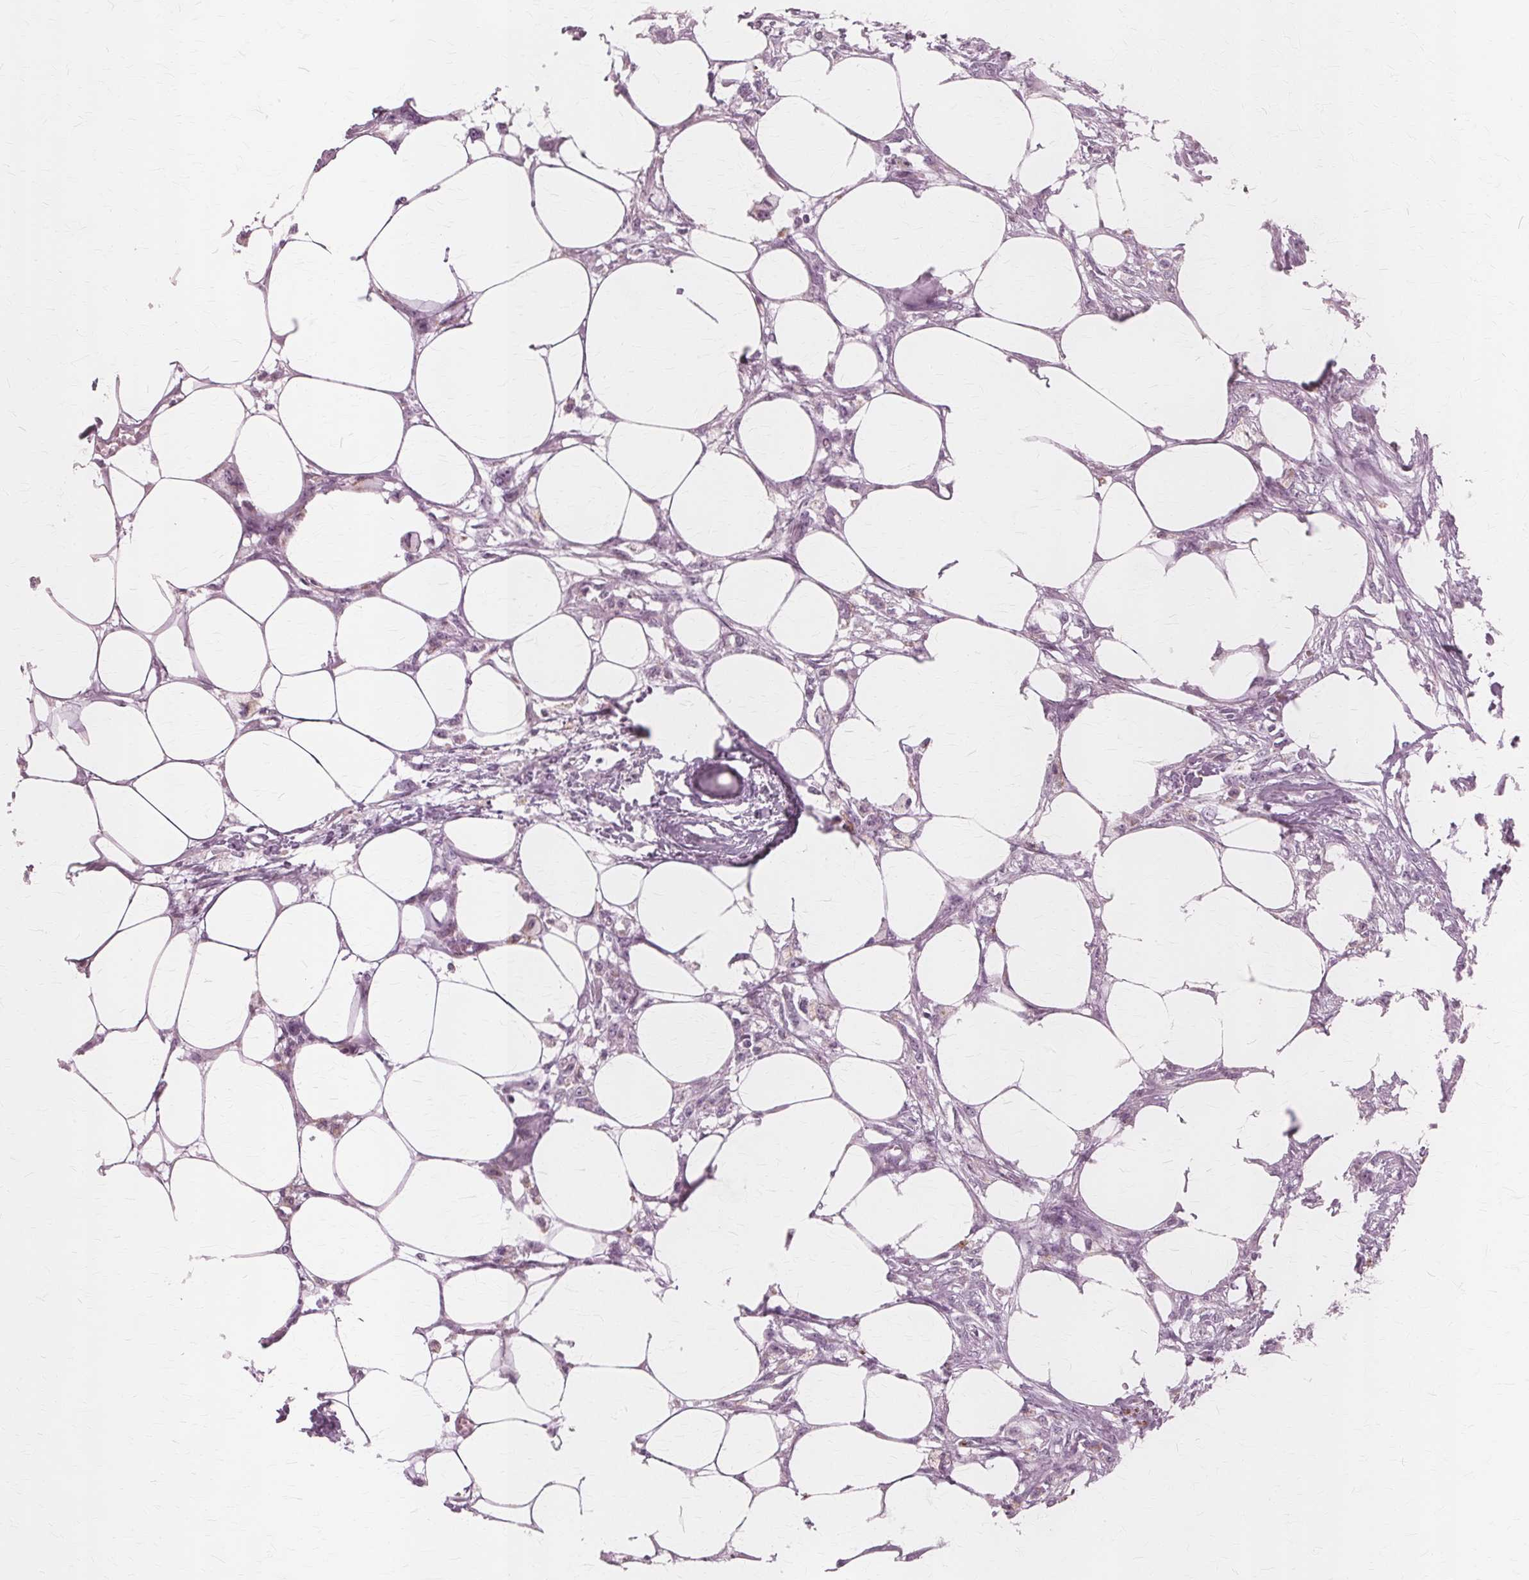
{"staining": {"intensity": "negative", "quantity": "none", "location": "none"}, "tissue": "skin cancer", "cell_type": "Tumor cells", "image_type": "cancer", "snomed": [{"axis": "morphology", "description": "Squamous cell carcinoma, NOS"}, {"axis": "topography", "description": "Skin"}], "caption": "Protein analysis of skin squamous cell carcinoma exhibits no significant expression in tumor cells.", "gene": "DNASE2", "patient": {"sex": "female", "age": 59}}